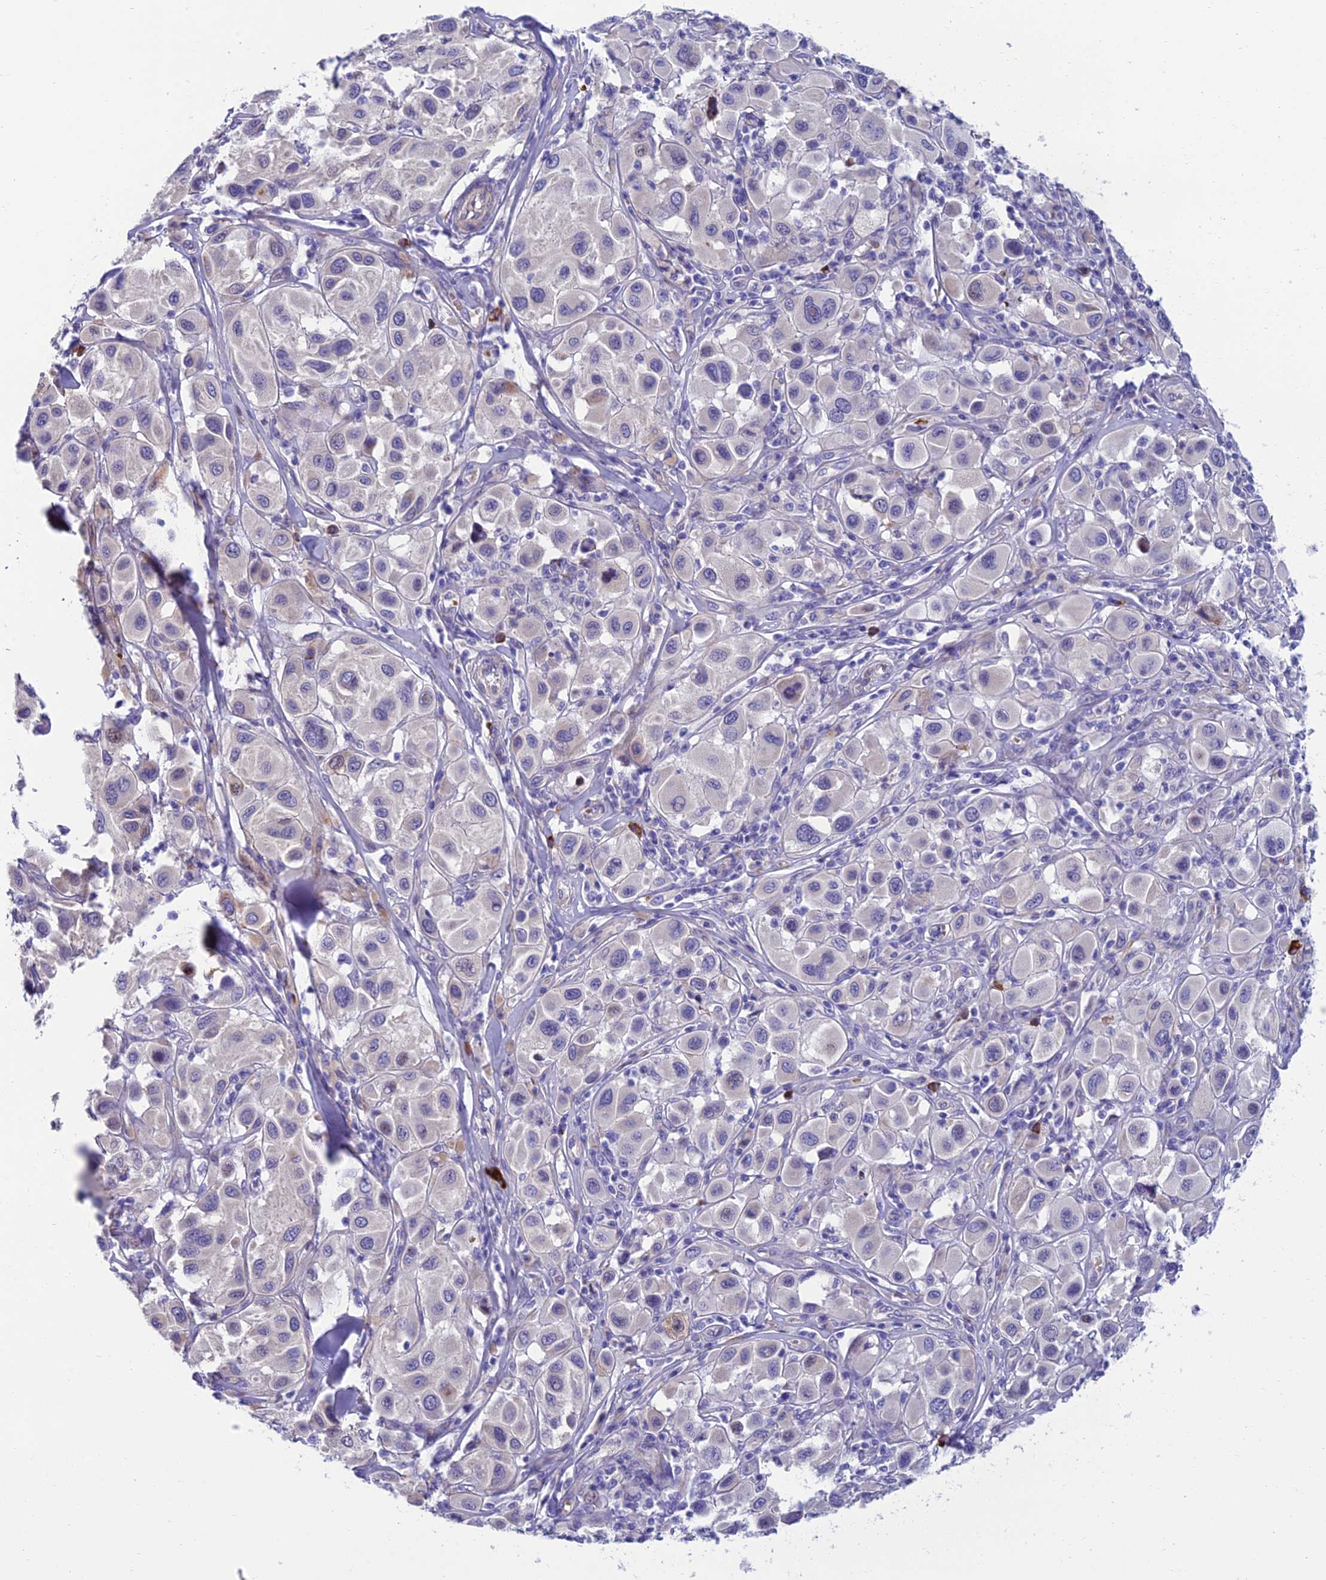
{"staining": {"intensity": "negative", "quantity": "none", "location": "none"}, "tissue": "melanoma", "cell_type": "Tumor cells", "image_type": "cancer", "snomed": [{"axis": "morphology", "description": "Malignant melanoma, Metastatic site"}, {"axis": "topography", "description": "Skin"}], "caption": "This is an immunohistochemistry image of malignant melanoma (metastatic site). There is no staining in tumor cells.", "gene": "MACIR", "patient": {"sex": "male", "age": 41}}